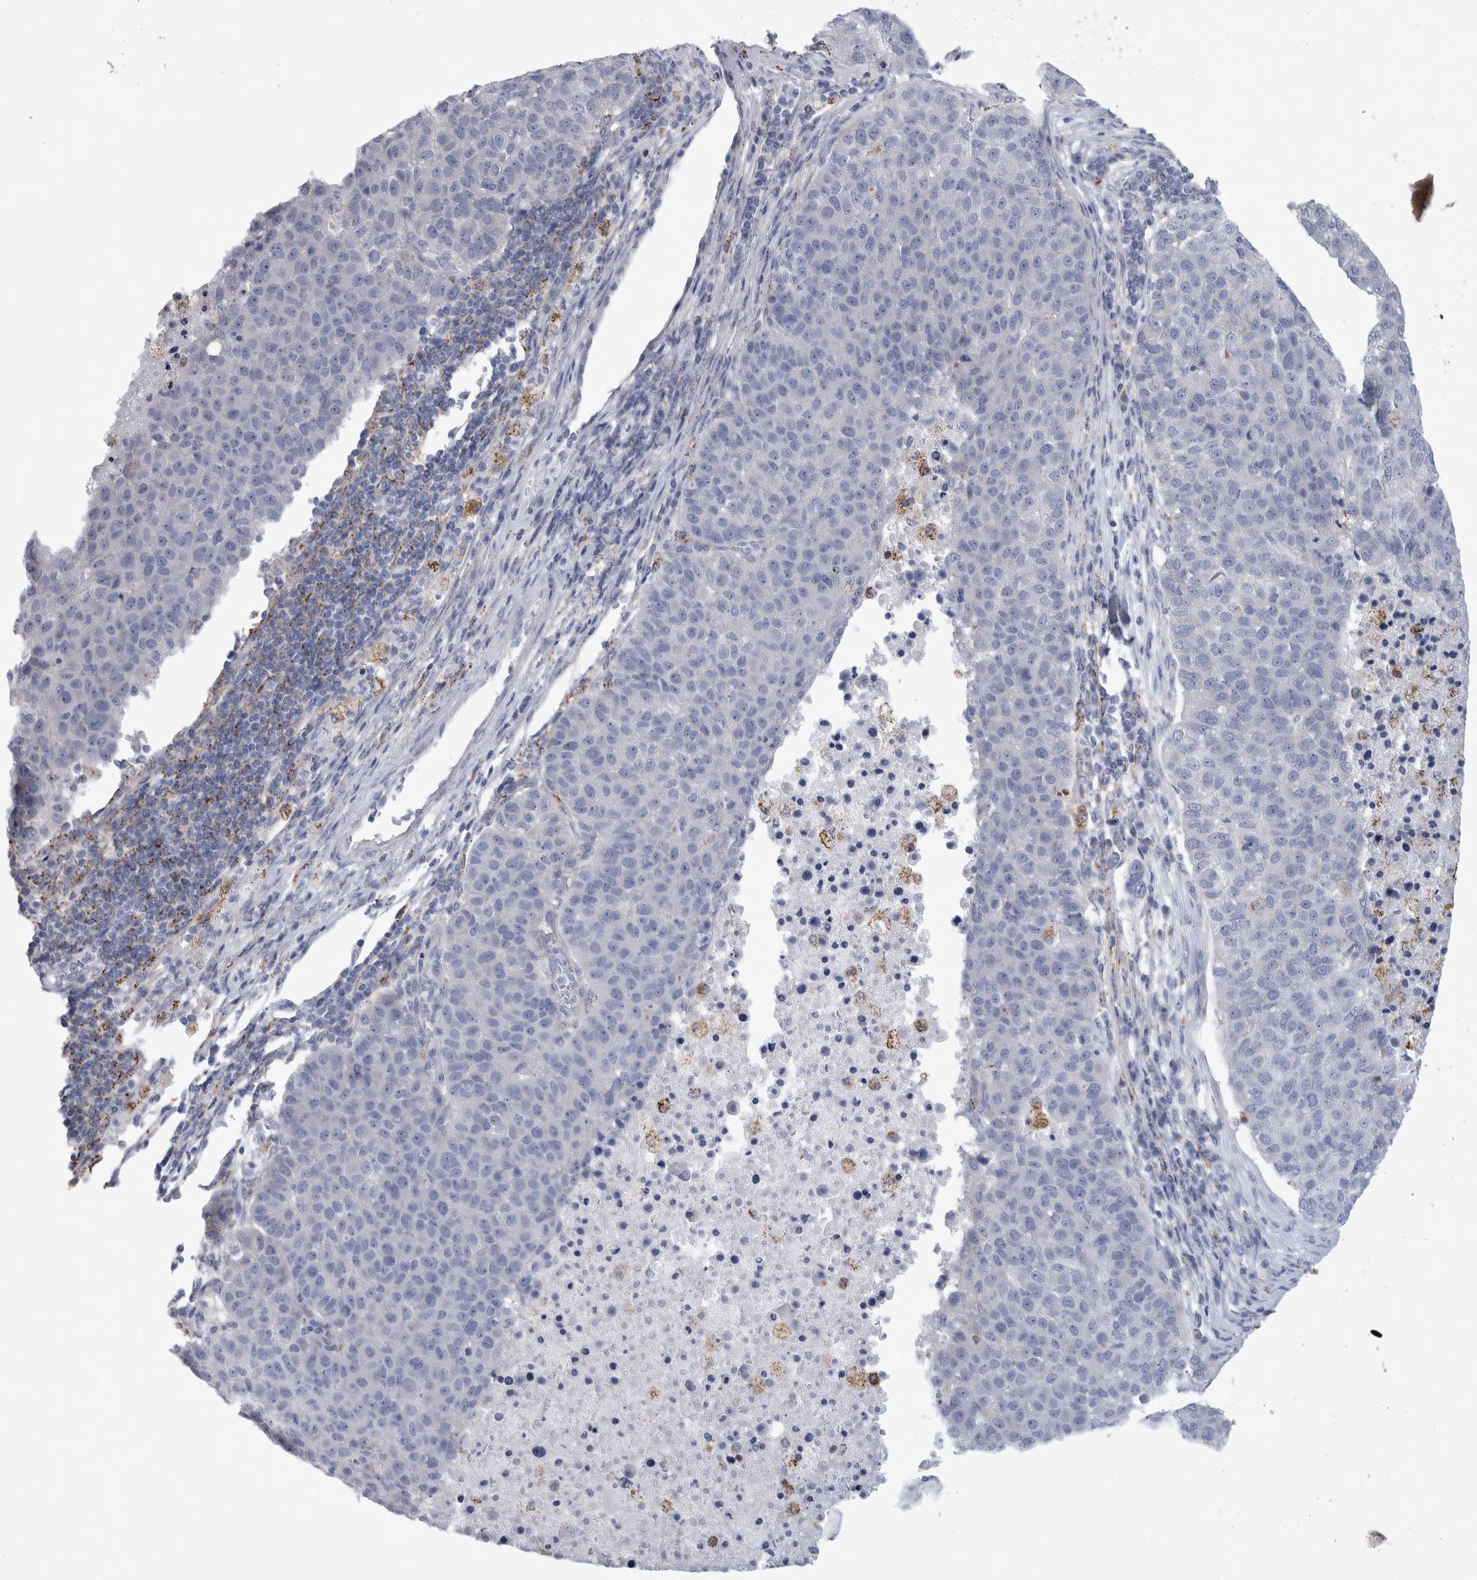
{"staining": {"intensity": "negative", "quantity": "none", "location": "none"}, "tissue": "pancreatic cancer", "cell_type": "Tumor cells", "image_type": "cancer", "snomed": [{"axis": "morphology", "description": "Adenocarcinoma, NOS"}, {"axis": "topography", "description": "Pancreas"}], "caption": "A micrograph of human pancreatic cancer is negative for staining in tumor cells.", "gene": "GATM", "patient": {"sex": "female", "age": 61}}